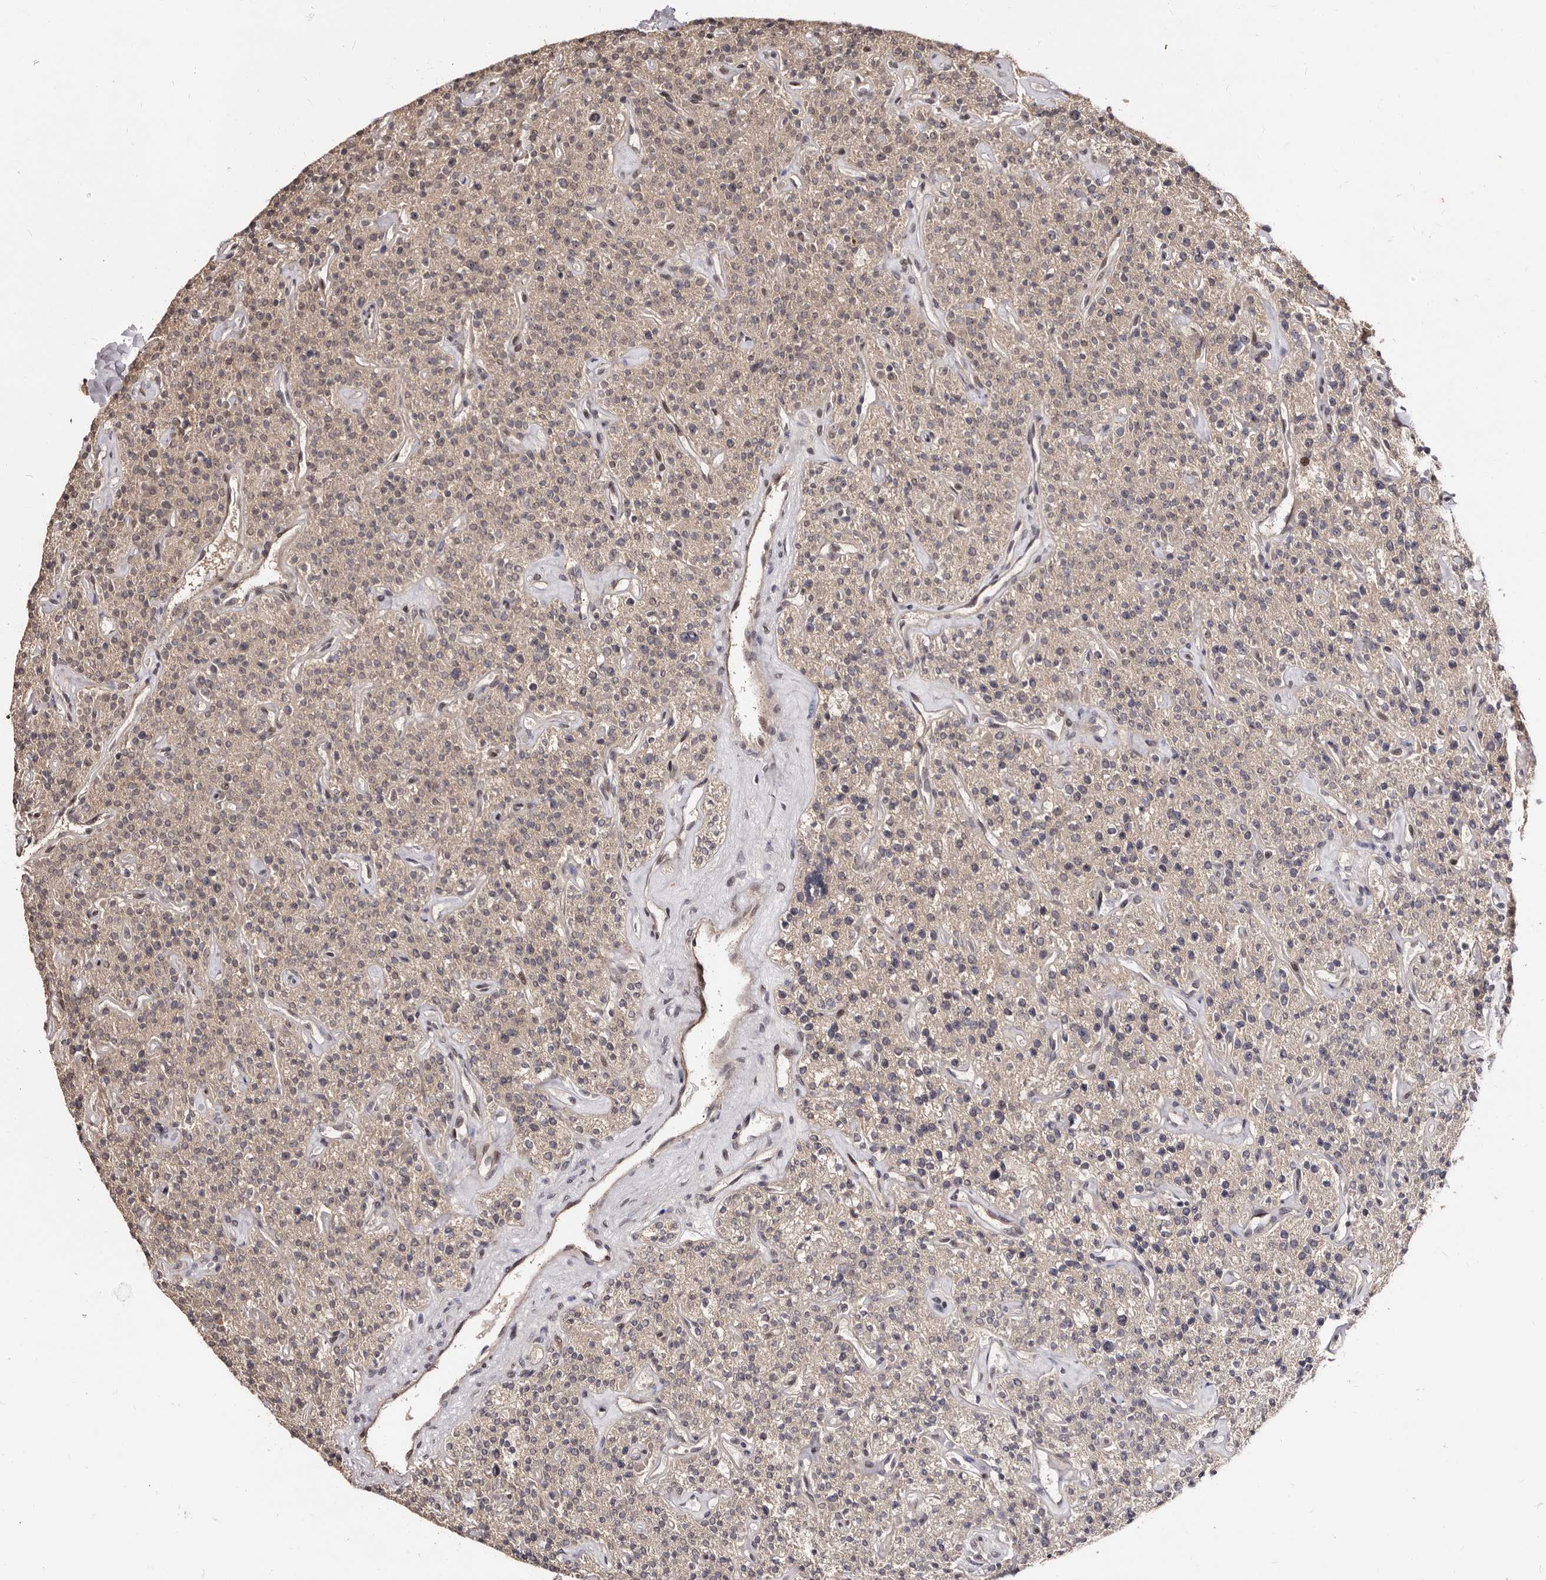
{"staining": {"intensity": "weak", "quantity": "25%-75%", "location": "cytoplasmic/membranous"}, "tissue": "parathyroid gland", "cell_type": "Glandular cells", "image_type": "normal", "snomed": [{"axis": "morphology", "description": "Normal tissue, NOS"}, {"axis": "topography", "description": "Parathyroid gland"}], "caption": "Immunohistochemistry (IHC) micrograph of normal parathyroid gland: parathyroid gland stained using IHC shows low levels of weak protein expression localized specifically in the cytoplasmic/membranous of glandular cells, appearing as a cytoplasmic/membranous brown color.", "gene": "TBC1D22B", "patient": {"sex": "male", "age": 46}}